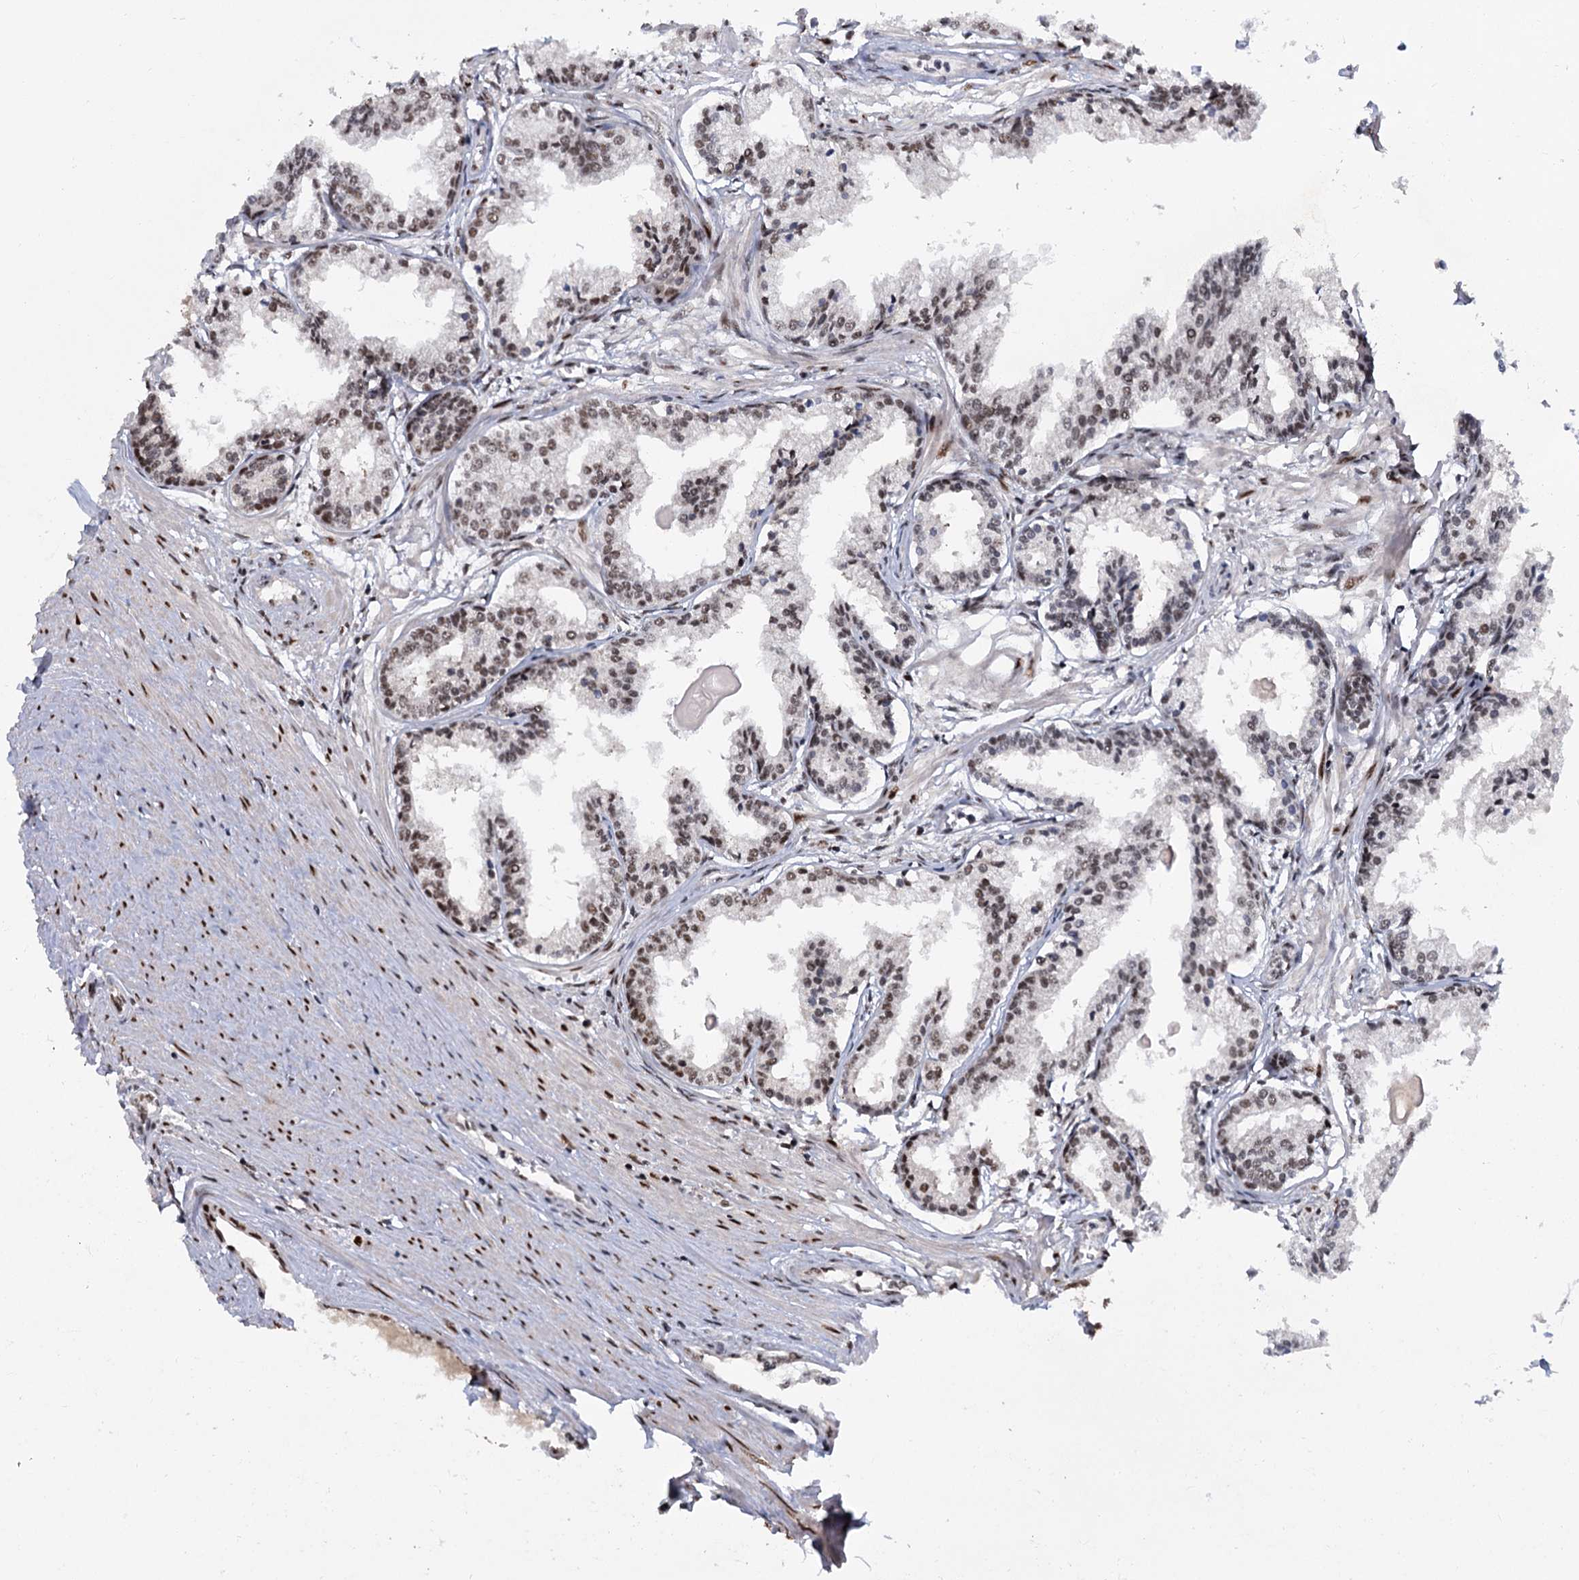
{"staining": {"intensity": "moderate", "quantity": "25%-75%", "location": "nuclear"}, "tissue": "prostate cancer", "cell_type": "Tumor cells", "image_type": "cancer", "snomed": [{"axis": "morphology", "description": "Adenocarcinoma, High grade"}, {"axis": "topography", "description": "Prostate"}], "caption": "DAB immunohistochemical staining of human prostate high-grade adenocarcinoma reveals moderate nuclear protein positivity in approximately 25%-75% of tumor cells.", "gene": "WBP4", "patient": {"sex": "male", "age": 68}}